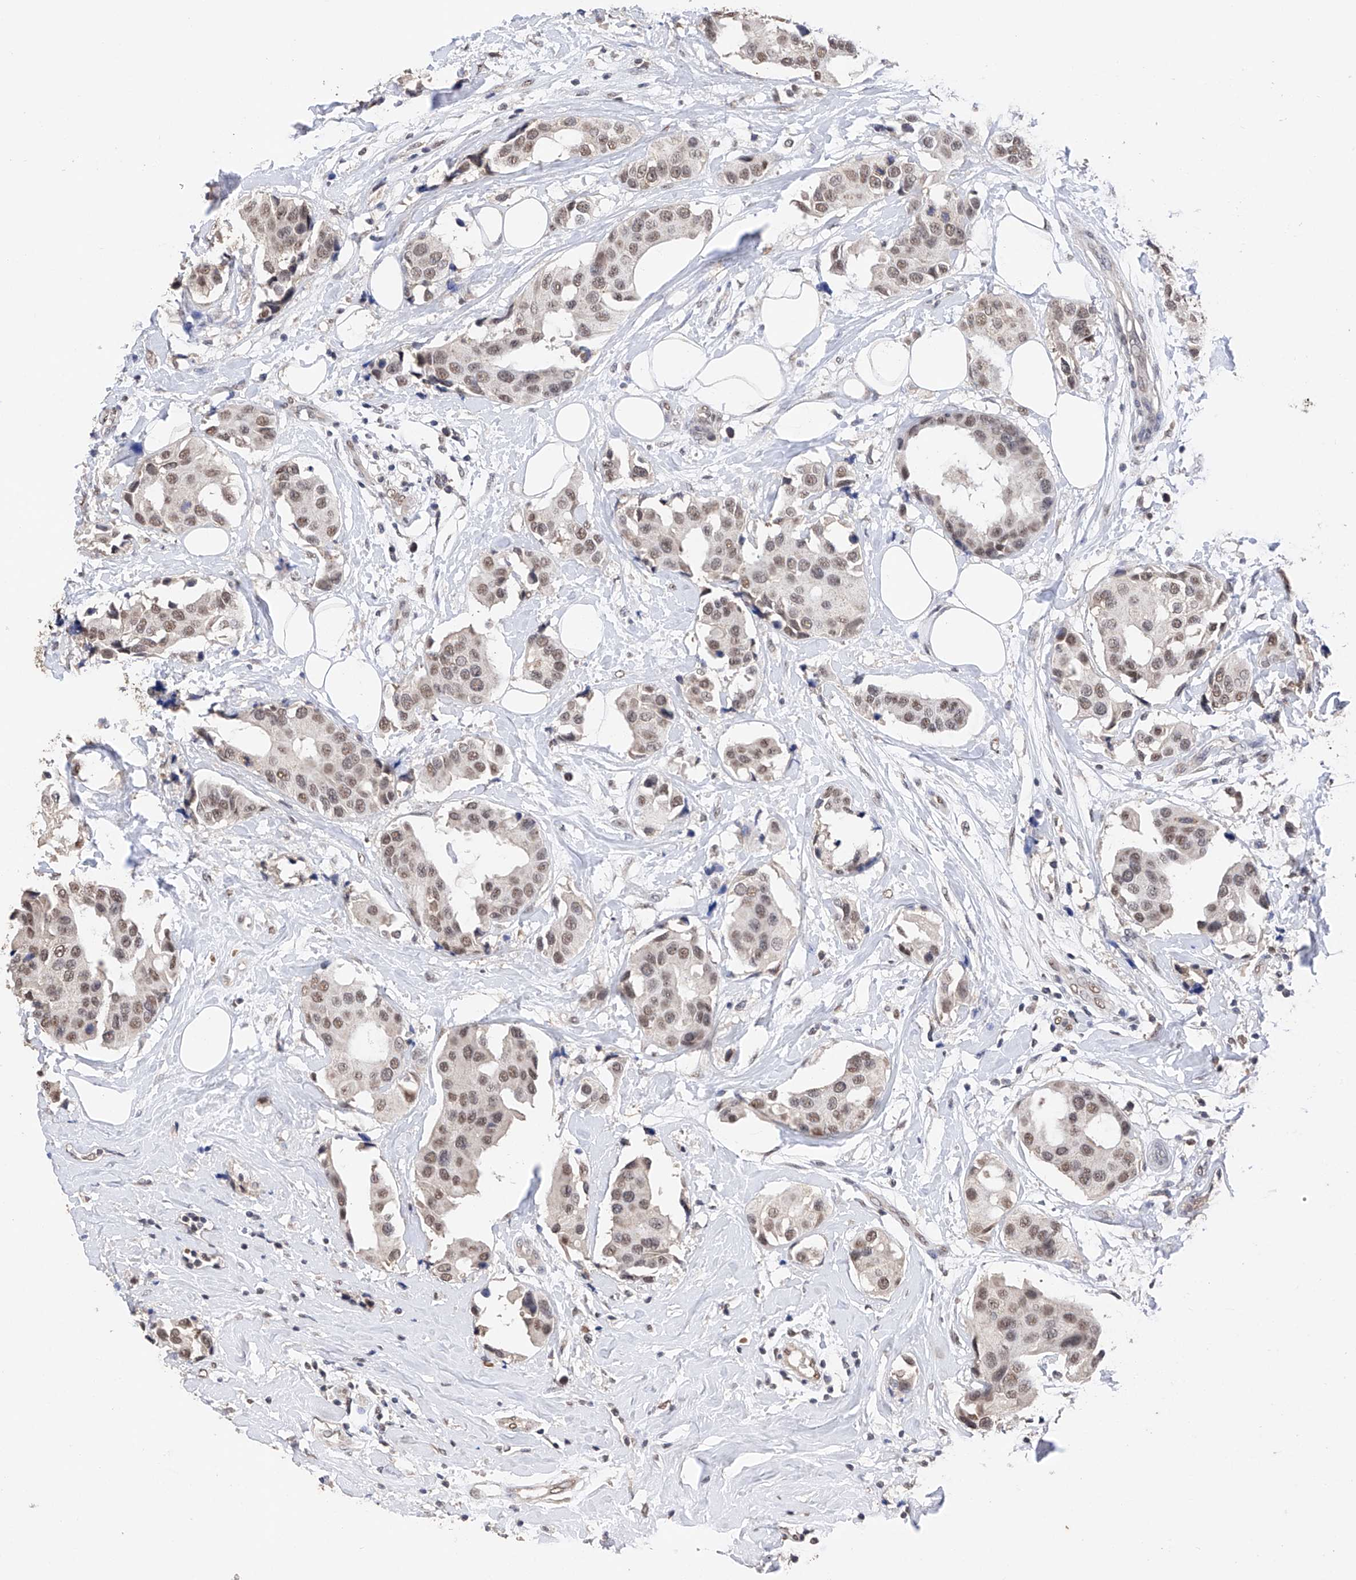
{"staining": {"intensity": "moderate", "quantity": ">75%", "location": "nuclear"}, "tissue": "breast cancer", "cell_type": "Tumor cells", "image_type": "cancer", "snomed": [{"axis": "morphology", "description": "Normal tissue, NOS"}, {"axis": "morphology", "description": "Duct carcinoma"}, {"axis": "topography", "description": "Breast"}], "caption": "This is an image of IHC staining of breast cancer, which shows moderate expression in the nuclear of tumor cells.", "gene": "DMAP1", "patient": {"sex": "female", "age": 39}}